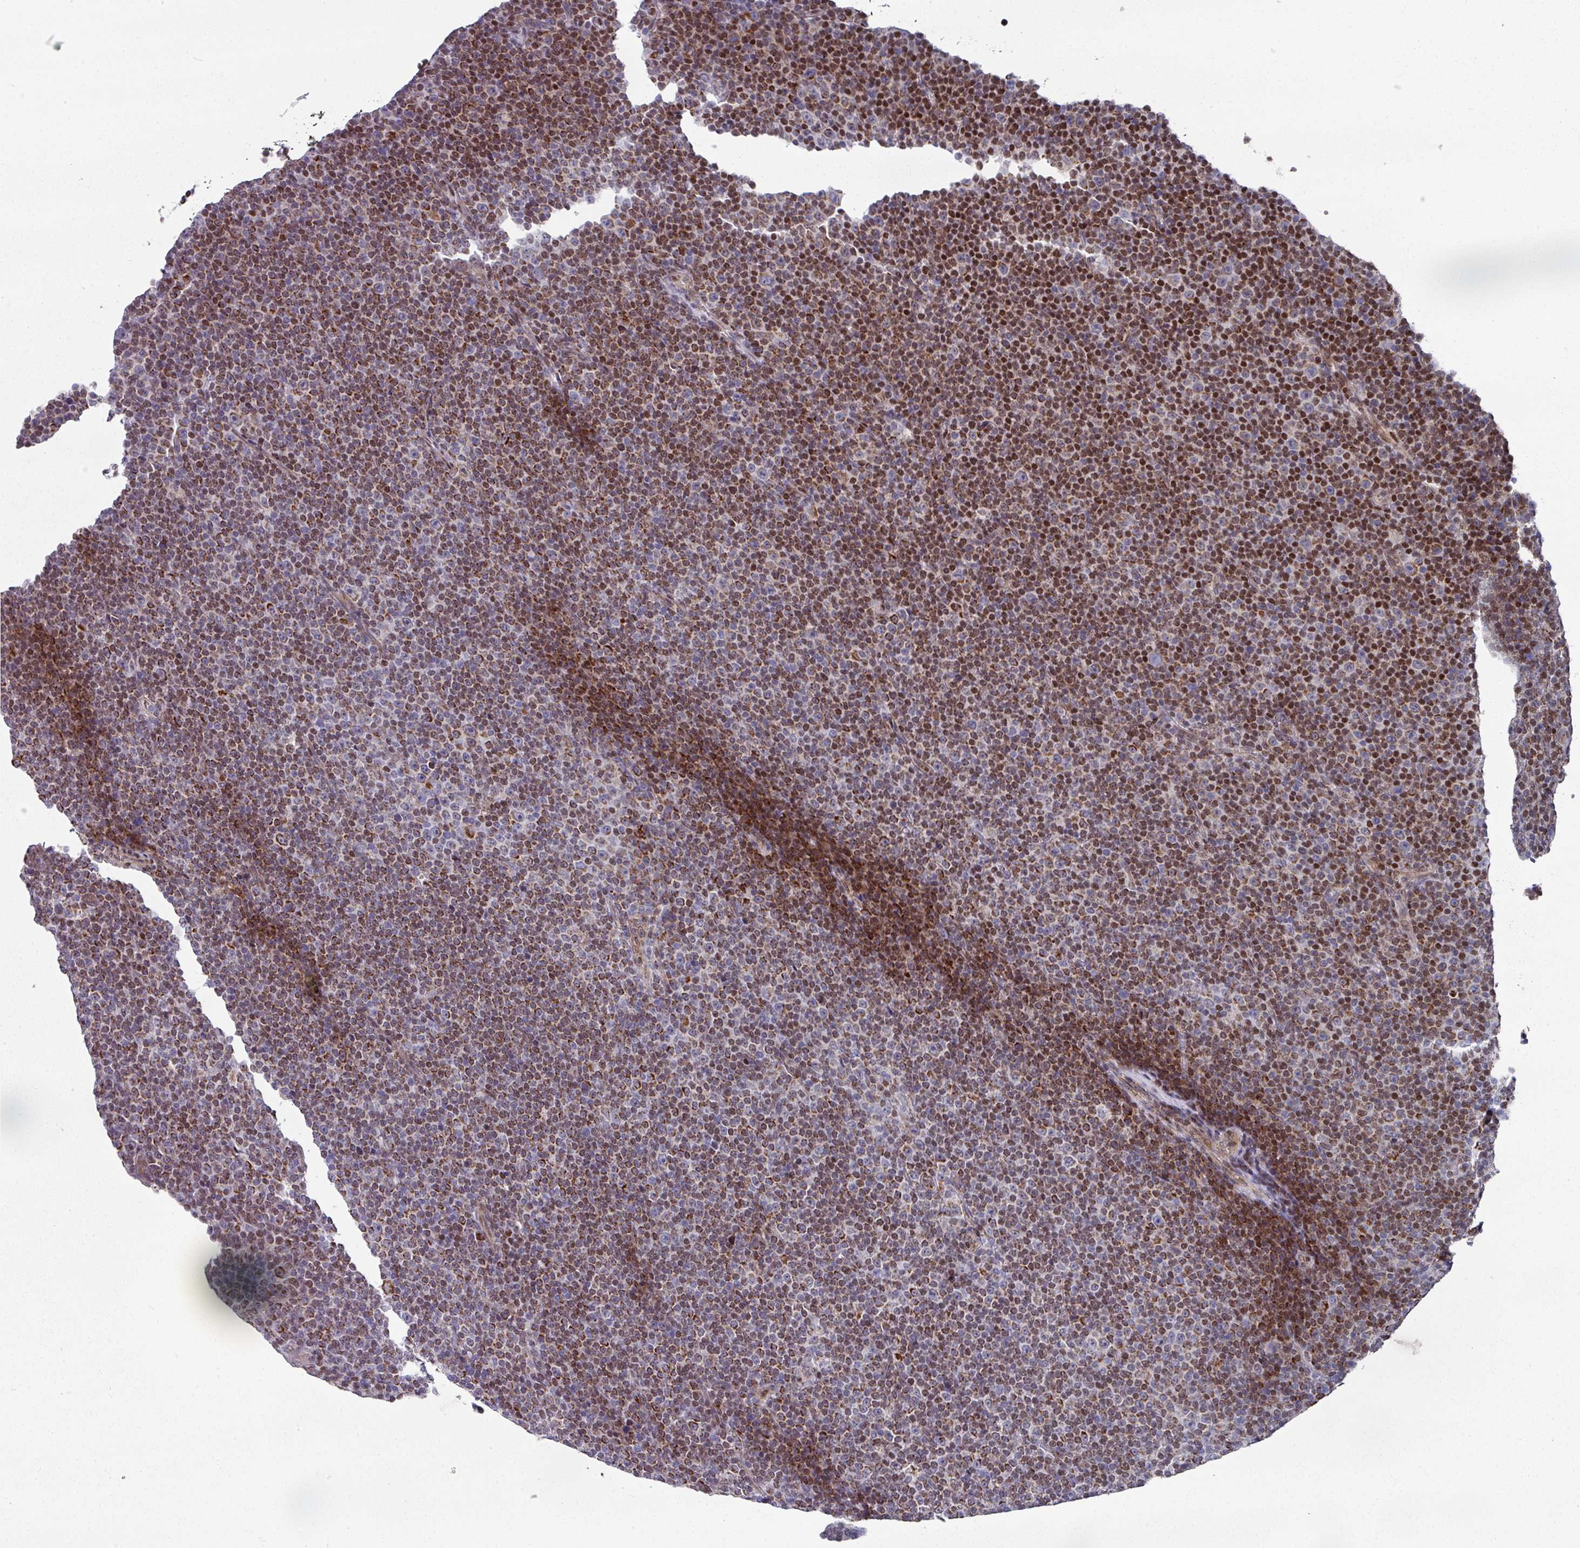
{"staining": {"intensity": "moderate", "quantity": ">75%", "location": "cytoplasmic/membranous,nuclear"}, "tissue": "lymphoma", "cell_type": "Tumor cells", "image_type": "cancer", "snomed": [{"axis": "morphology", "description": "Malignant lymphoma, non-Hodgkin's type, Low grade"}, {"axis": "topography", "description": "Lymph node"}], "caption": "Immunohistochemistry (IHC) (DAB (3,3'-diaminobenzidine)) staining of human lymphoma shows moderate cytoplasmic/membranous and nuclear protein positivity in approximately >75% of tumor cells.", "gene": "CBX7", "patient": {"sex": "female", "age": 67}}